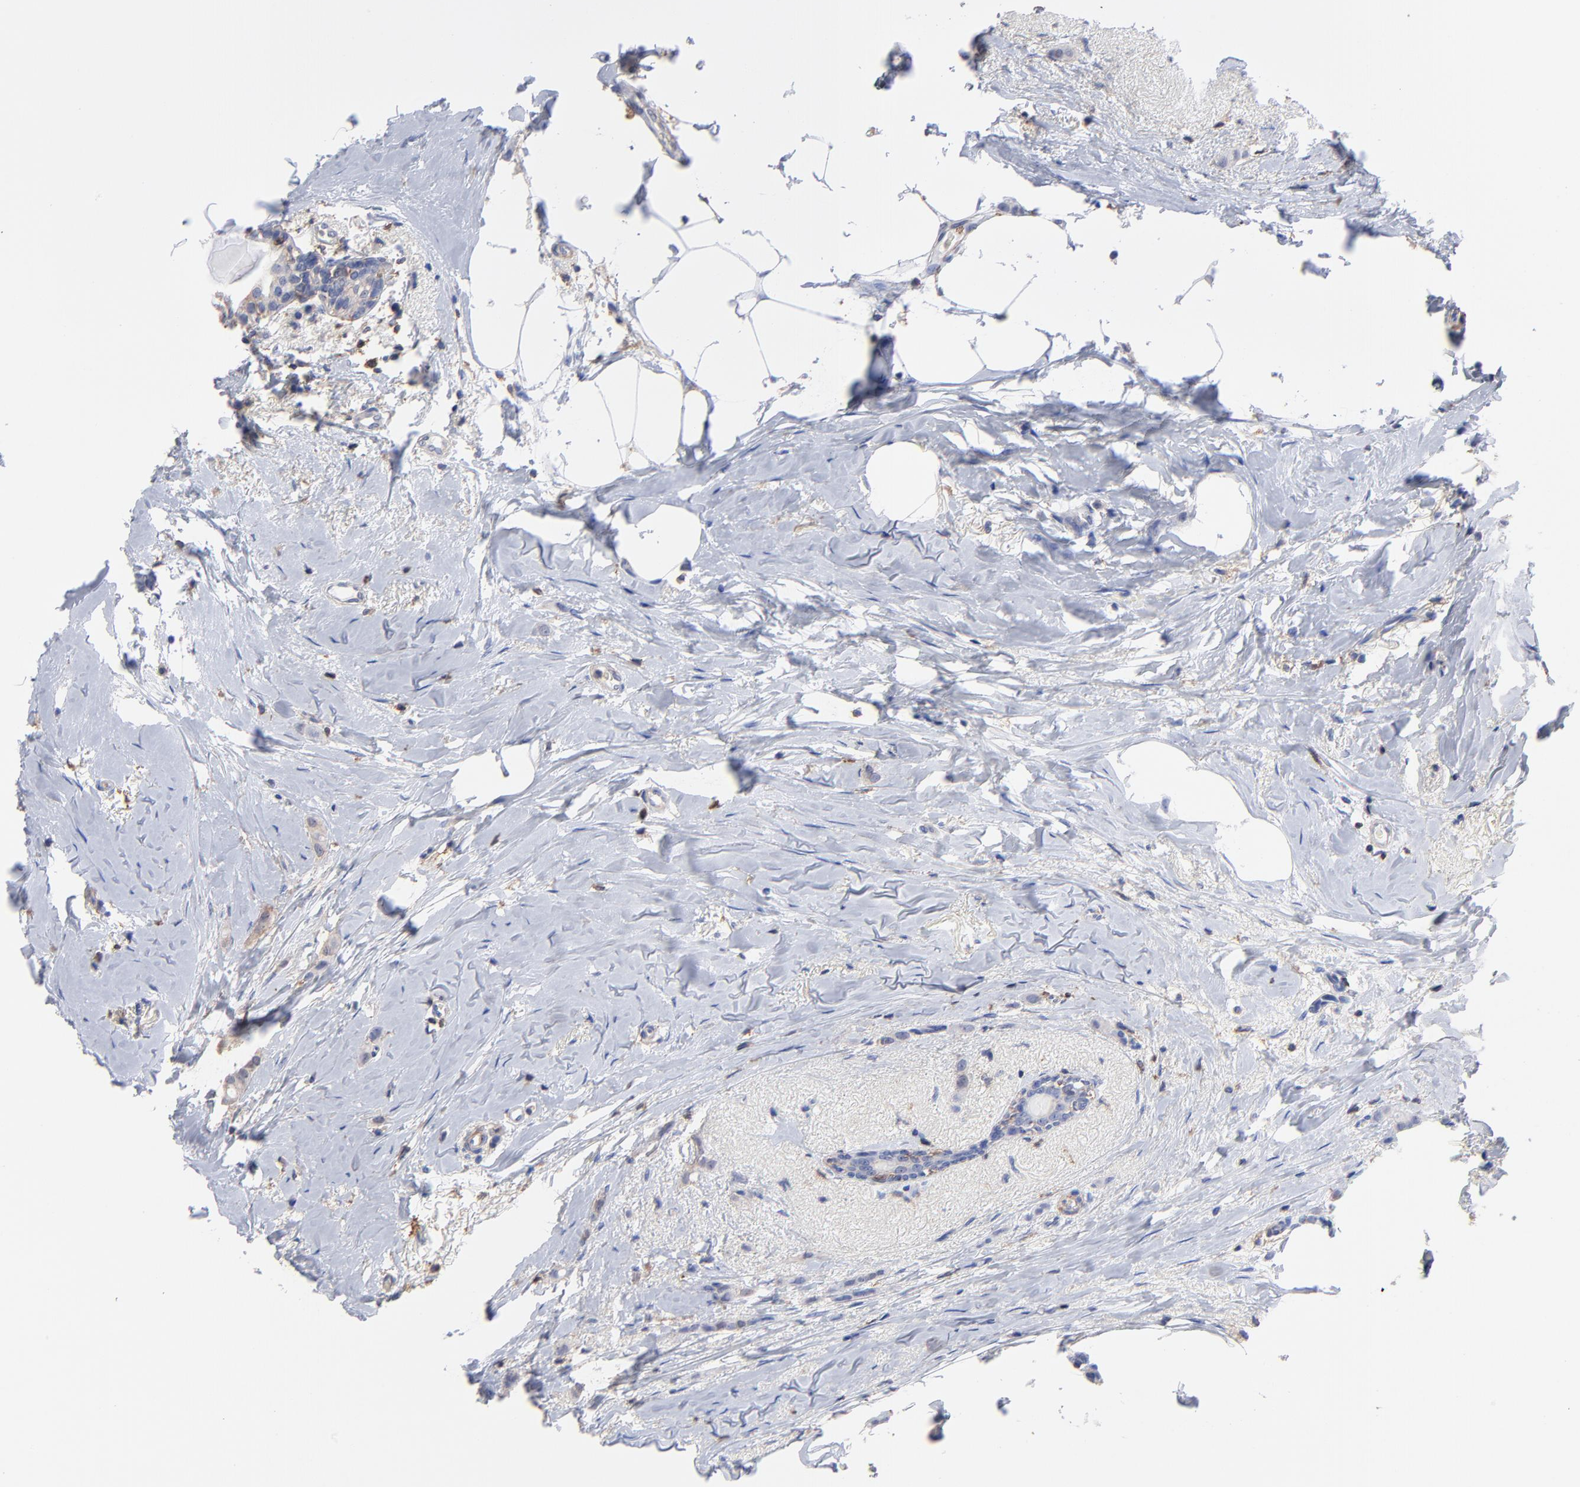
{"staining": {"intensity": "weak", "quantity": "25%-75%", "location": "cytoplasmic/membranous"}, "tissue": "breast cancer", "cell_type": "Tumor cells", "image_type": "cancer", "snomed": [{"axis": "morphology", "description": "Lobular carcinoma"}, {"axis": "topography", "description": "Breast"}], "caption": "This image reveals breast cancer (lobular carcinoma) stained with immunohistochemistry (IHC) to label a protein in brown. The cytoplasmic/membranous of tumor cells show weak positivity for the protein. Nuclei are counter-stained blue.", "gene": "ASL", "patient": {"sex": "female", "age": 55}}